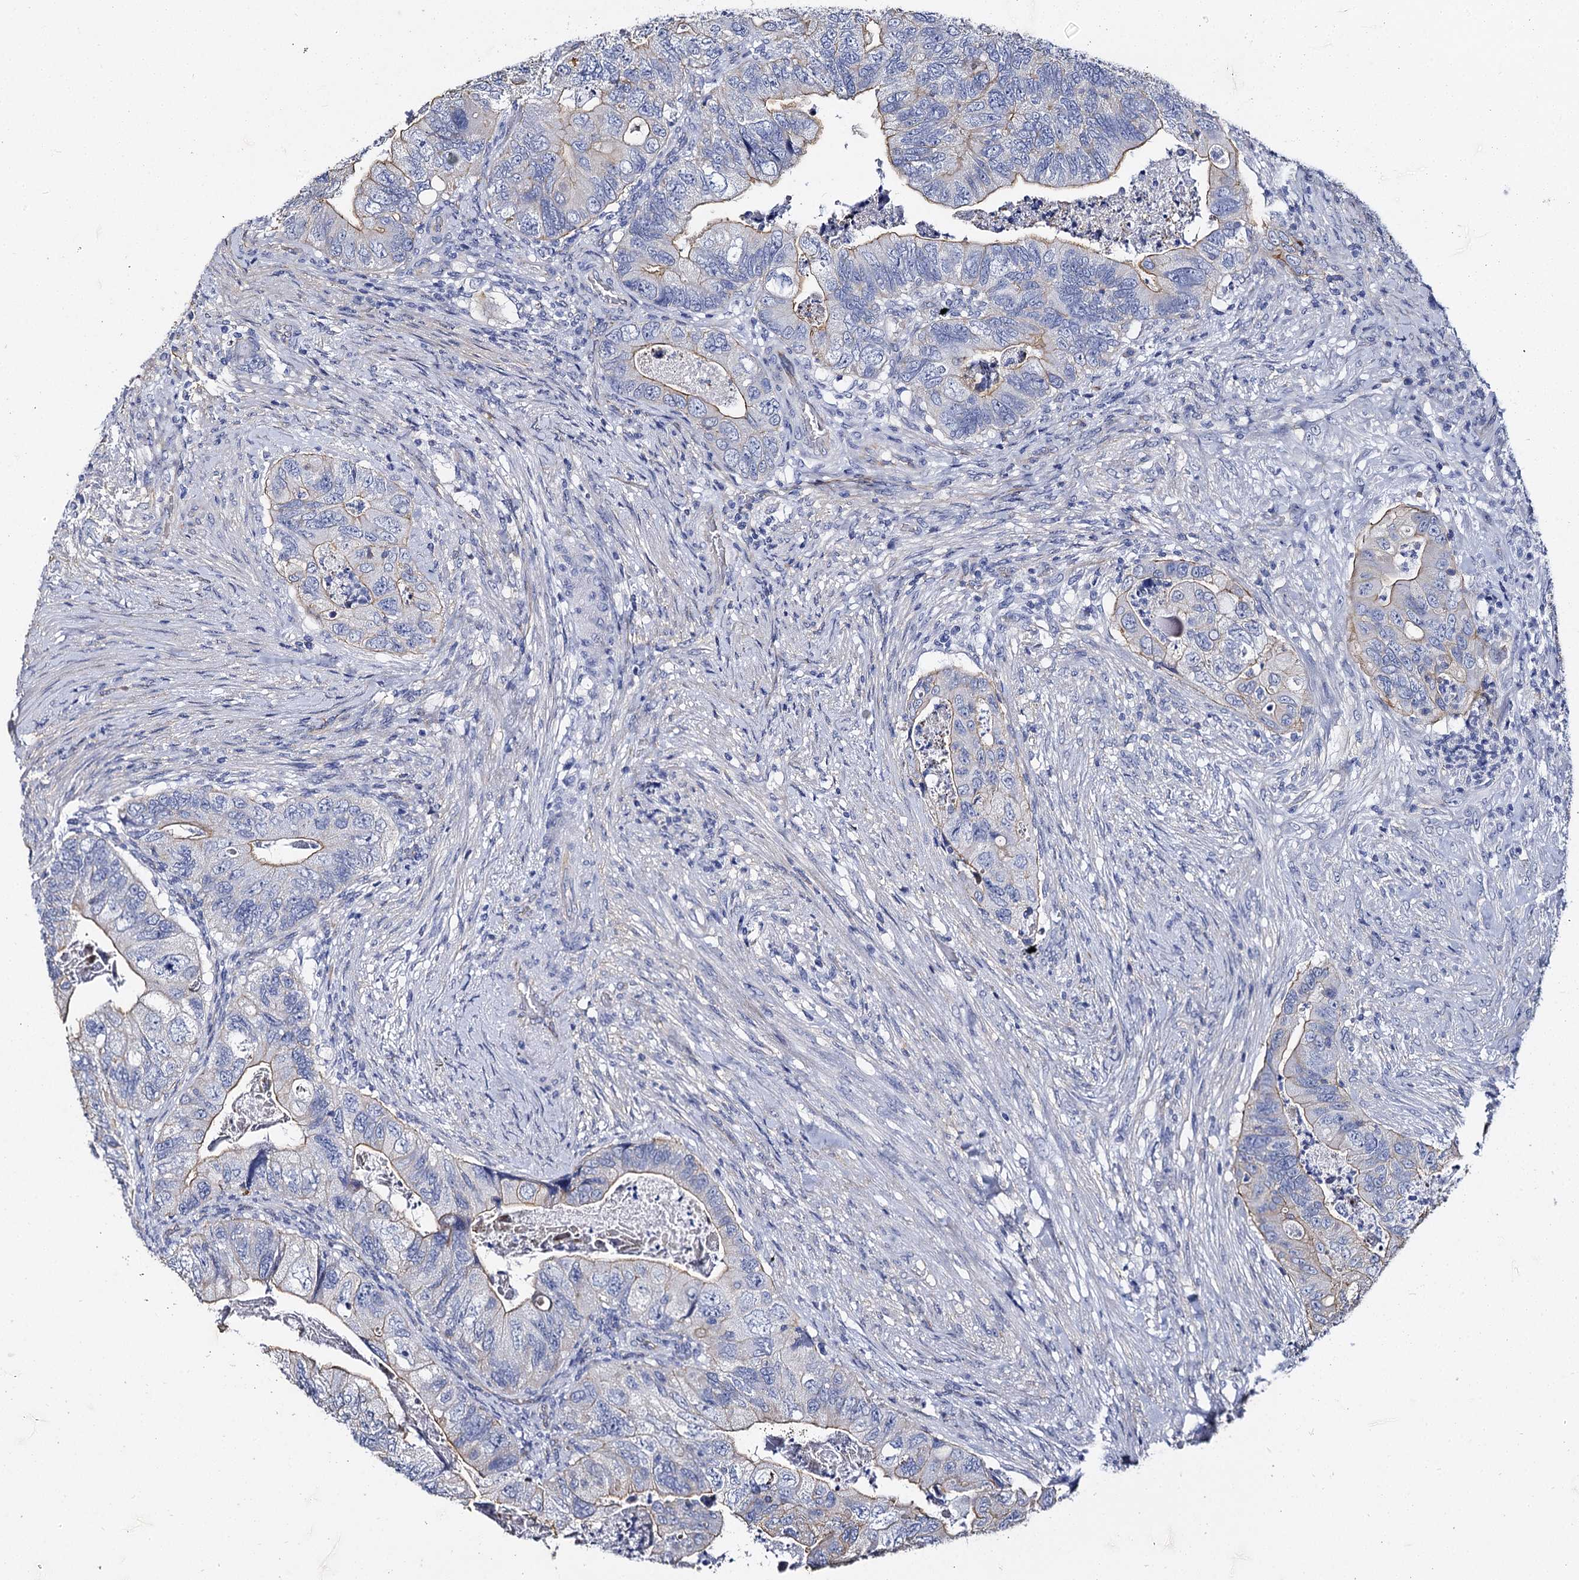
{"staining": {"intensity": "weak", "quantity": "25%-75%", "location": "cytoplasmic/membranous"}, "tissue": "colorectal cancer", "cell_type": "Tumor cells", "image_type": "cancer", "snomed": [{"axis": "morphology", "description": "Adenocarcinoma, NOS"}, {"axis": "topography", "description": "Rectum"}], "caption": "High-power microscopy captured an immunohistochemistry (IHC) micrograph of adenocarcinoma (colorectal), revealing weak cytoplasmic/membranous staining in about 25%-75% of tumor cells.", "gene": "CBFB", "patient": {"sex": "male", "age": 63}}